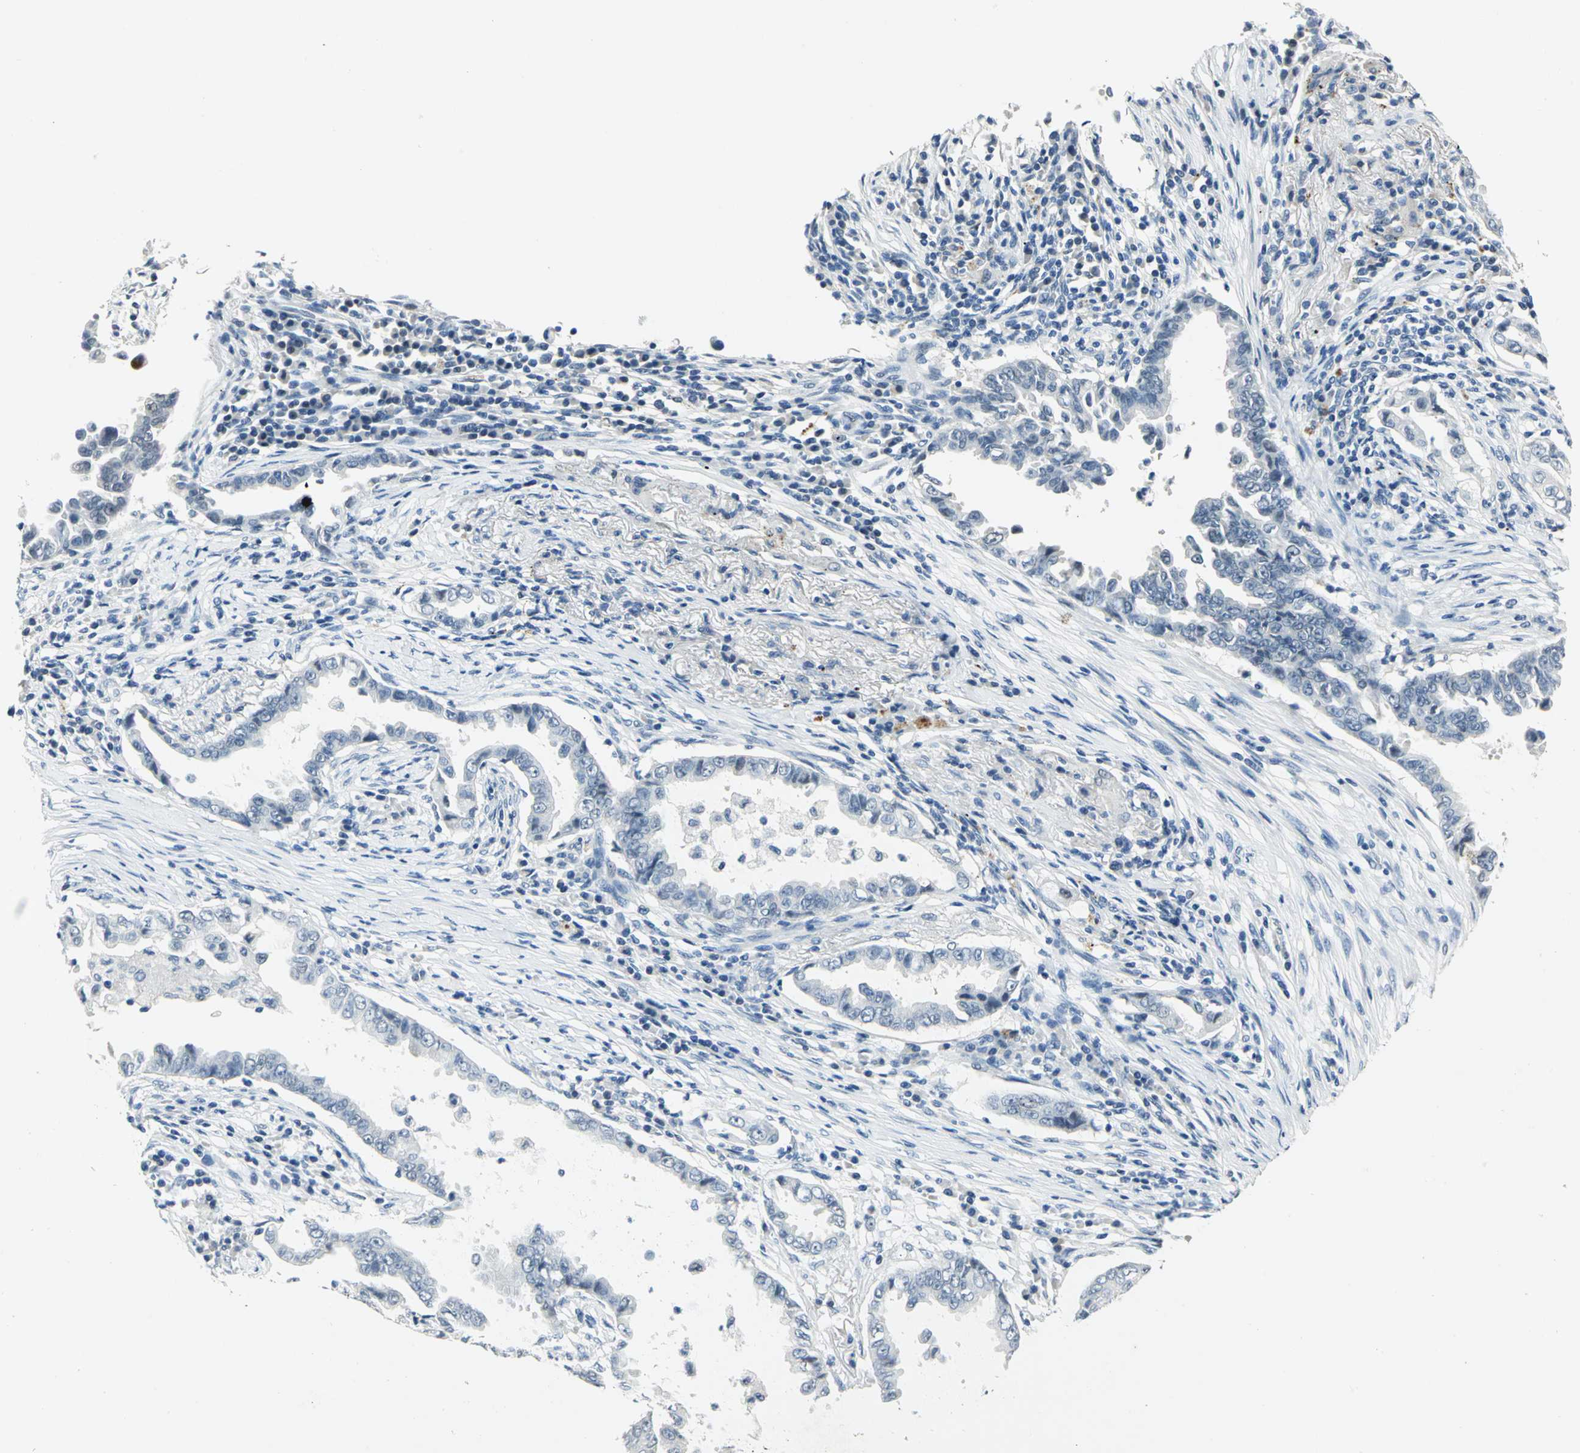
{"staining": {"intensity": "negative", "quantity": "none", "location": "none"}, "tissue": "lung cancer", "cell_type": "Tumor cells", "image_type": "cancer", "snomed": [{"axis": "morphology", "description": "Normal tissue, NOS"}, {"axis": "morphology", "description": "Inflammation, NOS"}, {"axis": "morphology", "description": "Adenocarcinoma, NOS"}, {"axis": "topography", "description": "Lung"}], "caption": "The immunohistochemistry image has no significant positivity in tumor cells of adenocarcinoma (lung) tissue. The staining was performed using DAB (3,3'-diaminobenzidine) to visualize the protein expression in brown, while the nuclei were stained in blue with hematoxylin (Magnification: 20x).", "gene": "RAD17", "patient": {"sex": "female", "age": 64}}